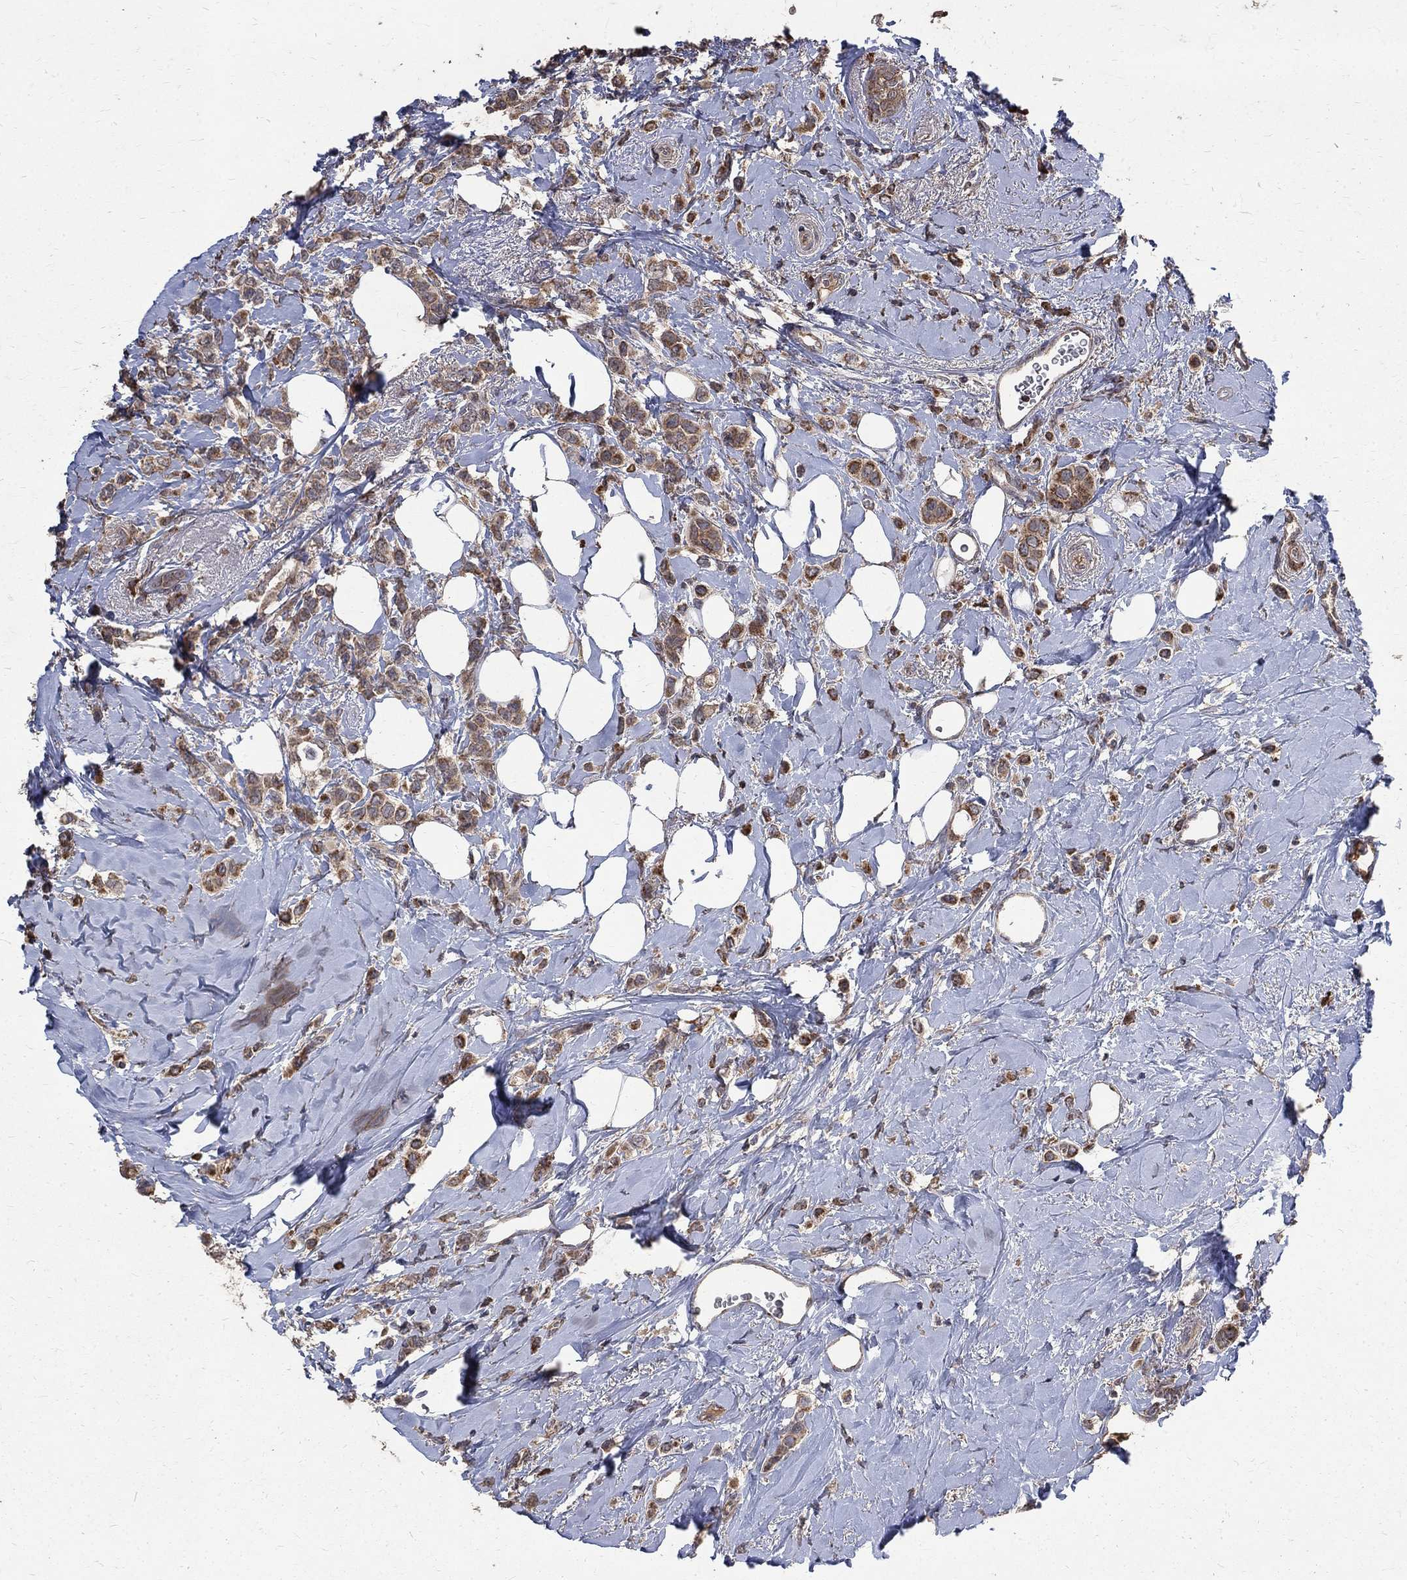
{"staining": {"intensity": "moderate", "quantity": "25%-75%", "location": "cytoplasmic/membranous"}, "tissue": "breast cancer", "cell_type": "Tumor cells", "image_type": "cancer", "snomed": [{"axis": "morphology", "description": "Lobular carcinoma"}, {"axis": "topography", "description": "Breast"}], "caption": "This is a histology image of immunohistochemistry (IHC) staining of breast cancer, which shows moderate staining in the cytoplasmic/membranous of tumor cells.", "gene": "C17orf75", "patient": {"sex": "female", "age": 66}}